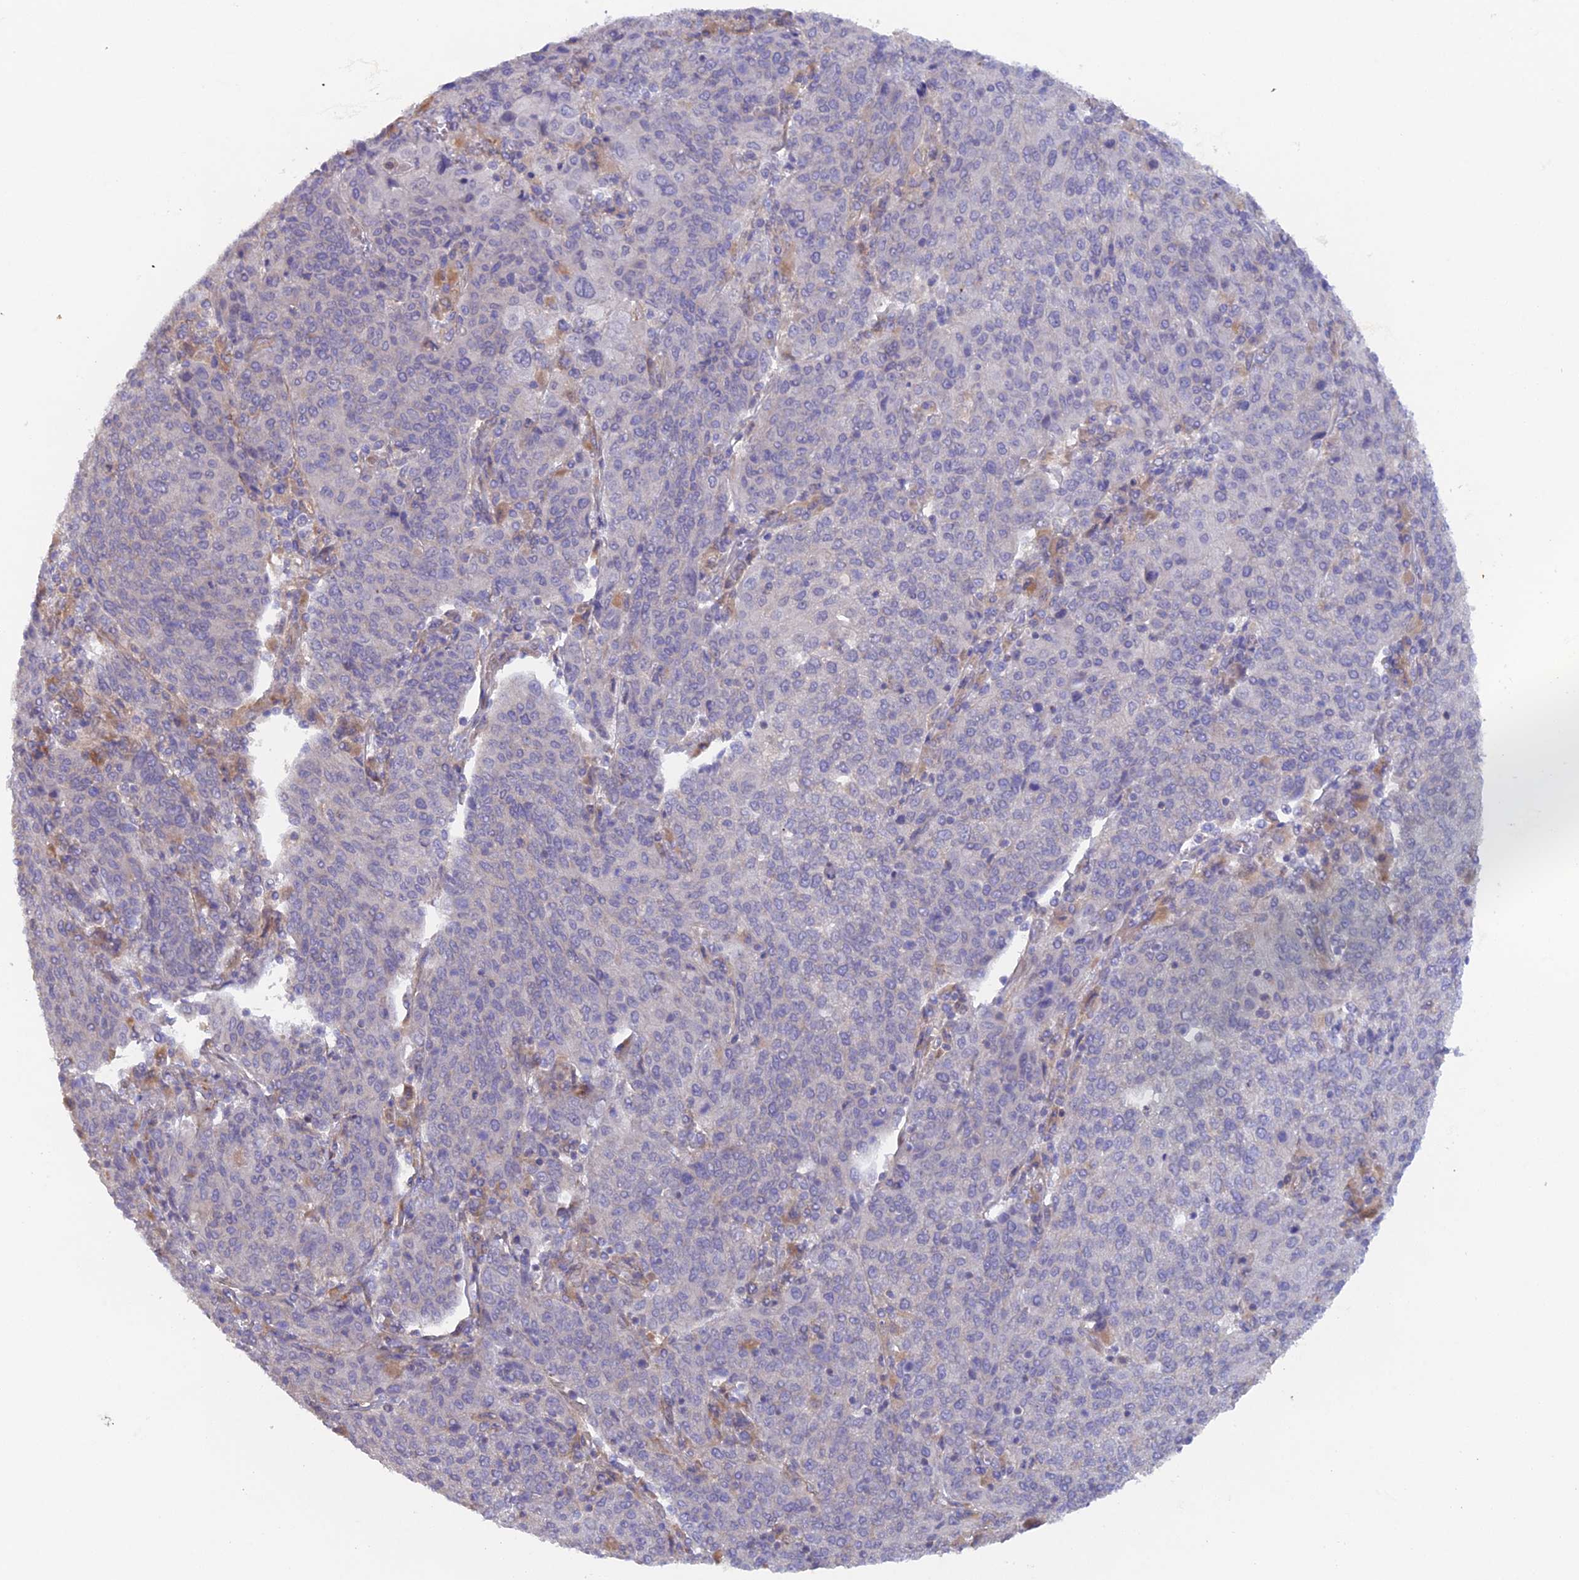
{"staining": {"intensity": "negative", "quantity": "none", "location": "none"}, "tissue": "cervical cancer", "cell_type": "Tumor cells", "image_type": "cancer", "snomed": [{"axis": "morphology", "description": "Squamous cell carcinoma, NOS"}, {"axis": "topography", "description": "Cervix"}], "caption": "Cervical cancer (squamous cell carcinoma) stained for a protein using immunohistochemistry displays no staining tumor cells.", "gene": "FZR1", "patient": {"sex": "female", "age": 67}}